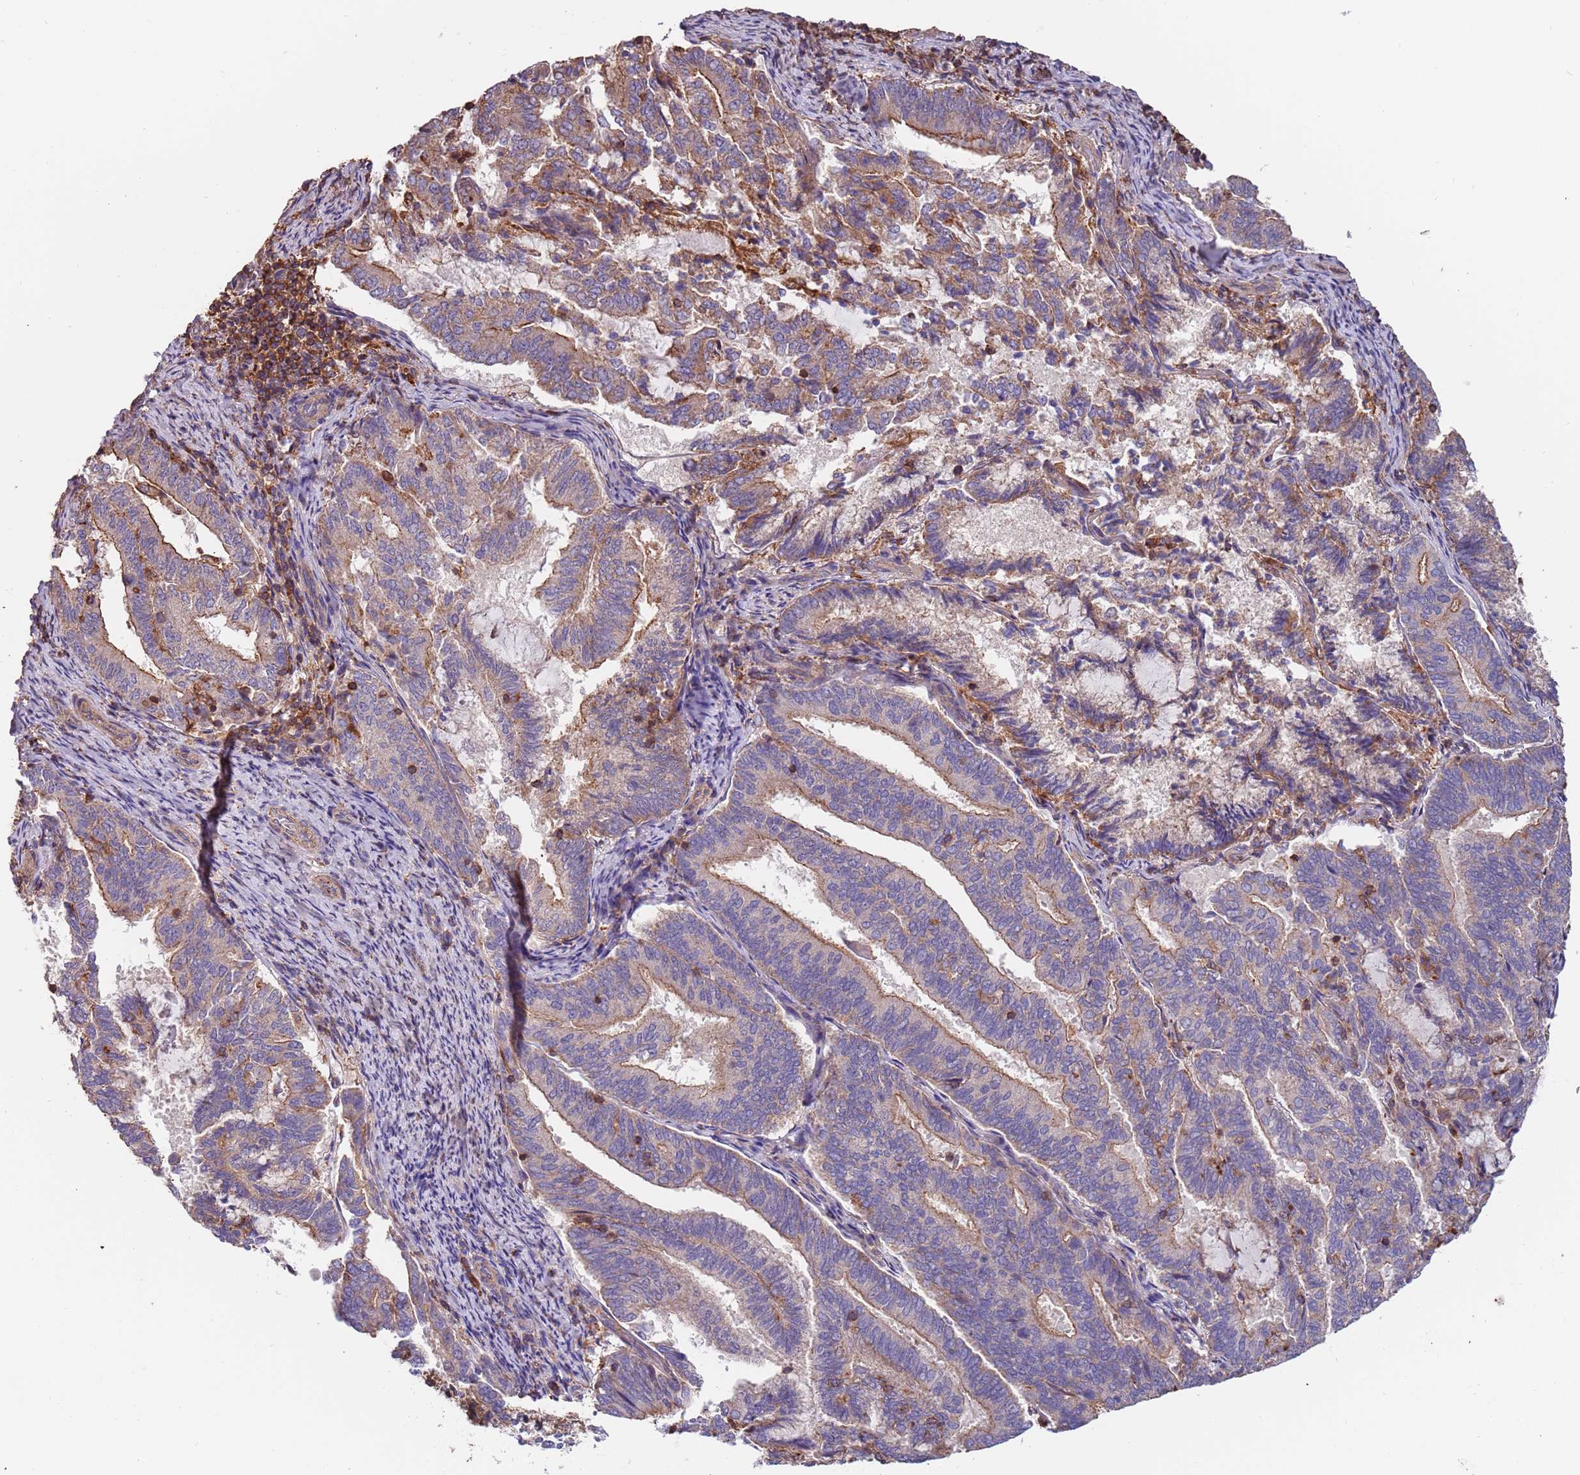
{"staining": {"intensity": "moderate", "quantity": "<25%", "location": "cytoplasmic/membranous"}, "tissue": "endometrial cancer", "cell_type": "Tumor cells", "image_type": "cancer", "snomed": [{"axis": "morphology", "description": "Adenocarcinoma, NOS"}, {"axis": "topography", "description": "Endometrium"}], "caption": "Adenocarcinoma (endometrial) tissue displays moderate cytoplasmic/membranous positivity in about <25% of tumor cells, visualized by immunohistochemistry.", "gene": "SYT4", "patient": {"sex": "female", "age": 80}}